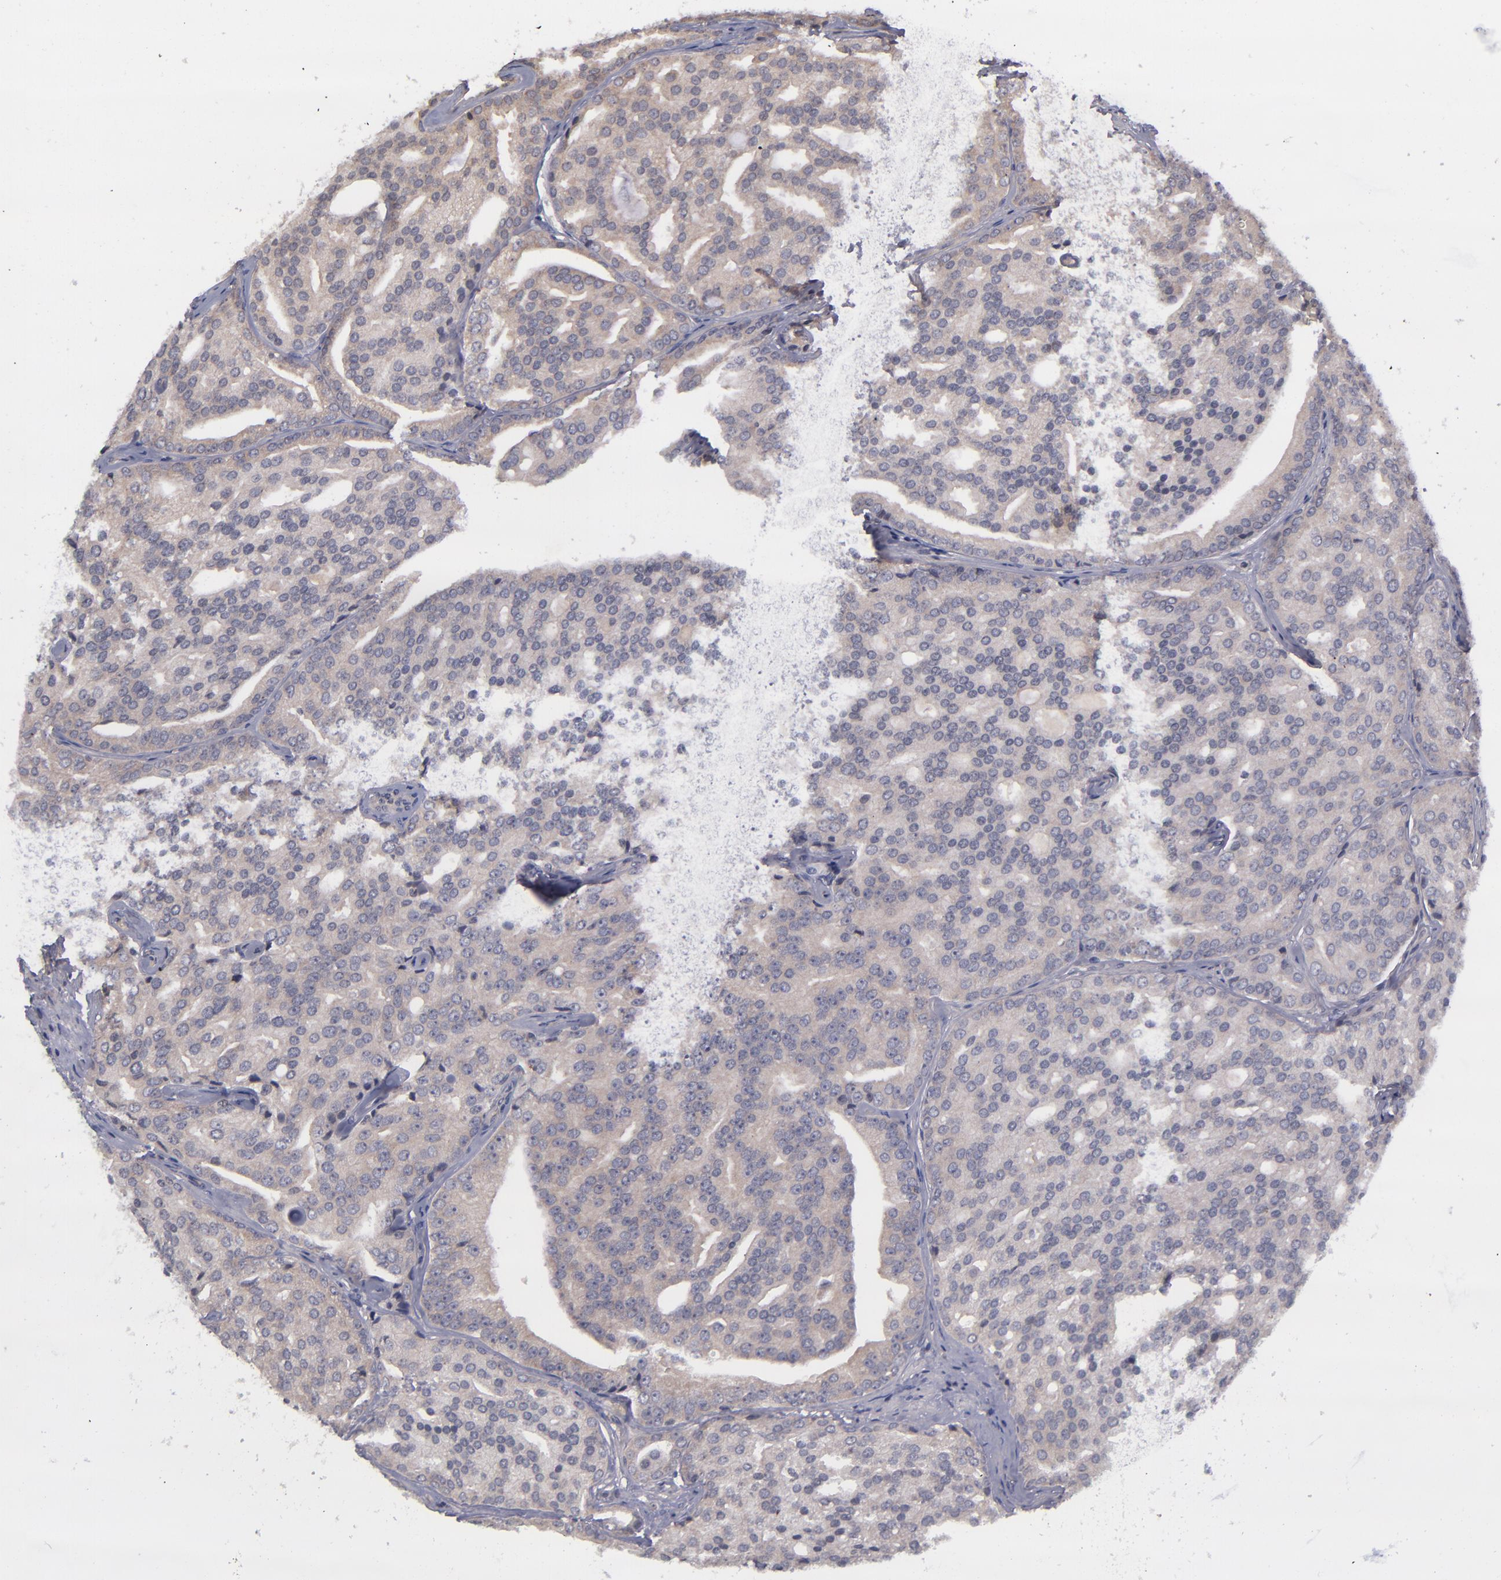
{"staining": {"intensity": "weak", "quantity": "25%-75%", "location": "cytoplasmic/membranous"}, "tissue": "prostate cancer", "cell_type": "Tumor cells", "image_type": "cancer", "snomed": [{"axis": "morphology", "description": "Adenocarcinoma, High grade"}, {"axis": "topography", "description": "Prostate"}], "caption": "A brown stain shows weak cytoplasmic/membranous positivity of a protein in human high-grade adenocarcinoma (prostate) tumor cells. The protein of interest is stained brown, and the nuclei are stained in blue (DAB IHC with brightfield microscopy, high magnification).", "gene": "TSC2", "patient": {"sex": "male", "age": 64}}